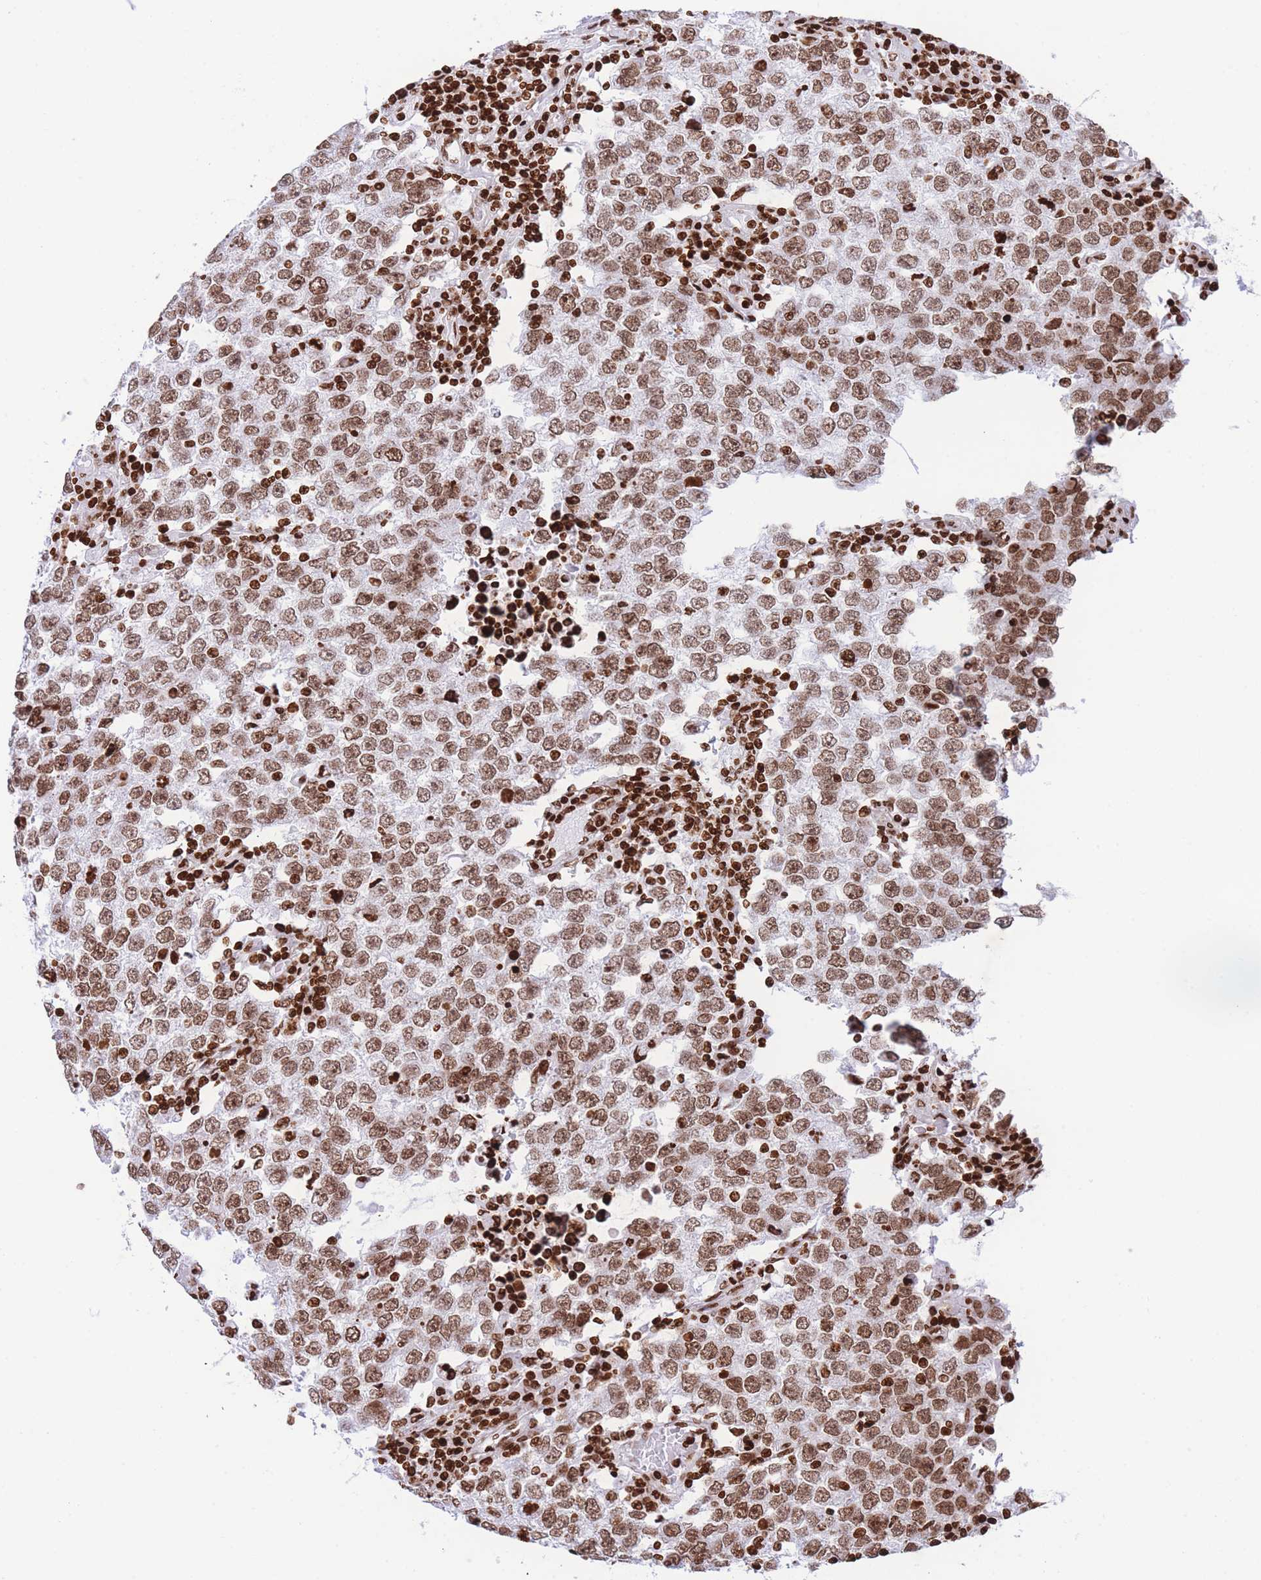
{"staining": {"intensity": "moderate", "quantity": ">75%", "location": "nuclear"}, "tissue": "testis cancer", "cell_type": "Tumor cells", "image_type": "cancer", "snomed": [{"axis": "morphology", "description": "Seminoma, NOS"}, {"axis": "morphology", "description": "Carcinoma, Embryonal, NOS"}, {"axis": "topography", "description": "Testis"}], "caption": "About >75% of tumor cells in human testis embryonal carcinoma demonstrate moderate nuclear protein positivity as visualized by brown immunohistochemical staining.", "gene": "H2BC11", "patient": {"sex": "male", "age": 28}}